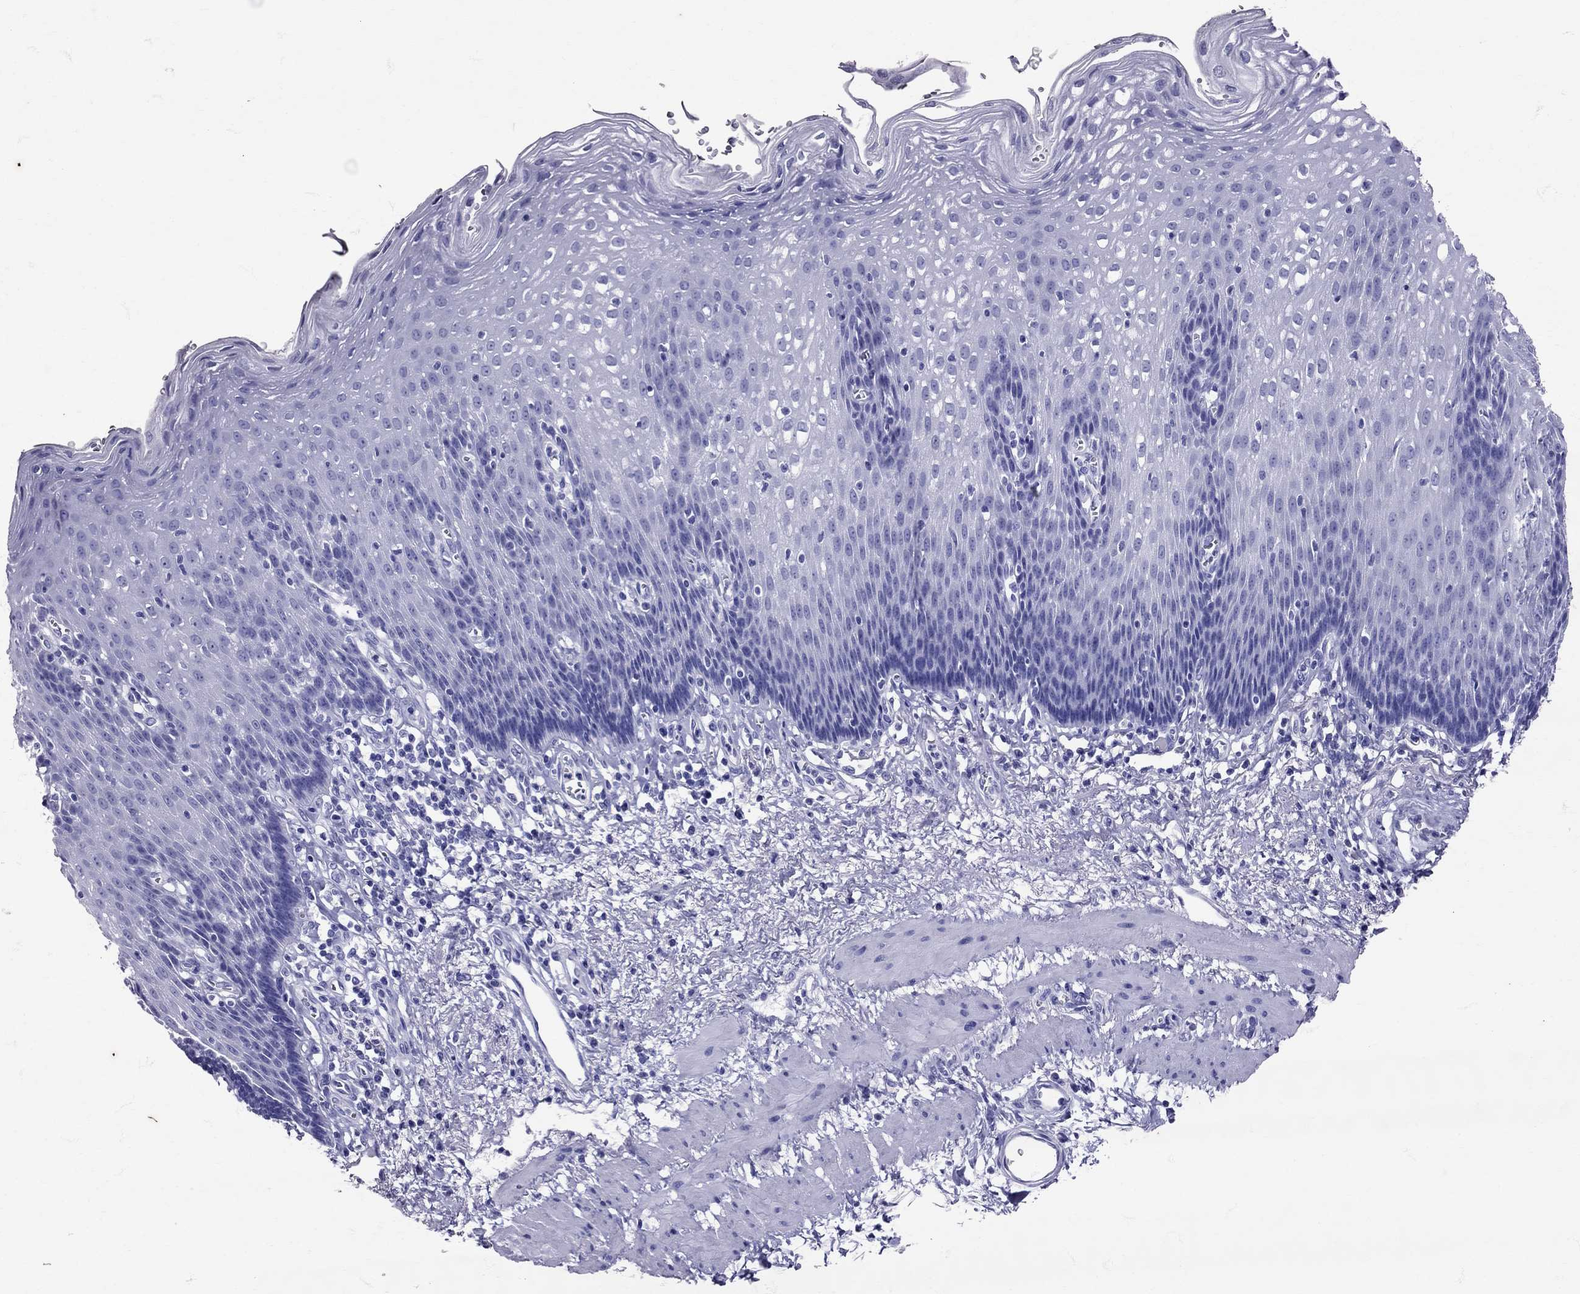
{"staining": {"intensity": "negative", "quantity": "none", "location": "none"}, "tissue": "esophagus", "cell_type": "Squamous epithelial cells", "image_type": "normal", "snomed": [{"axis": "morphology", "description": "Normal tissue, NOS"}, {"axis": "topography", "description": "Esophagus"}], "caption": "Normal esophagus was stained to show a protein in brown. There is no significant positivity in squamous epithelial cells.", "gene": "AVP", "patient": {"sex": "male", "age": 57}}